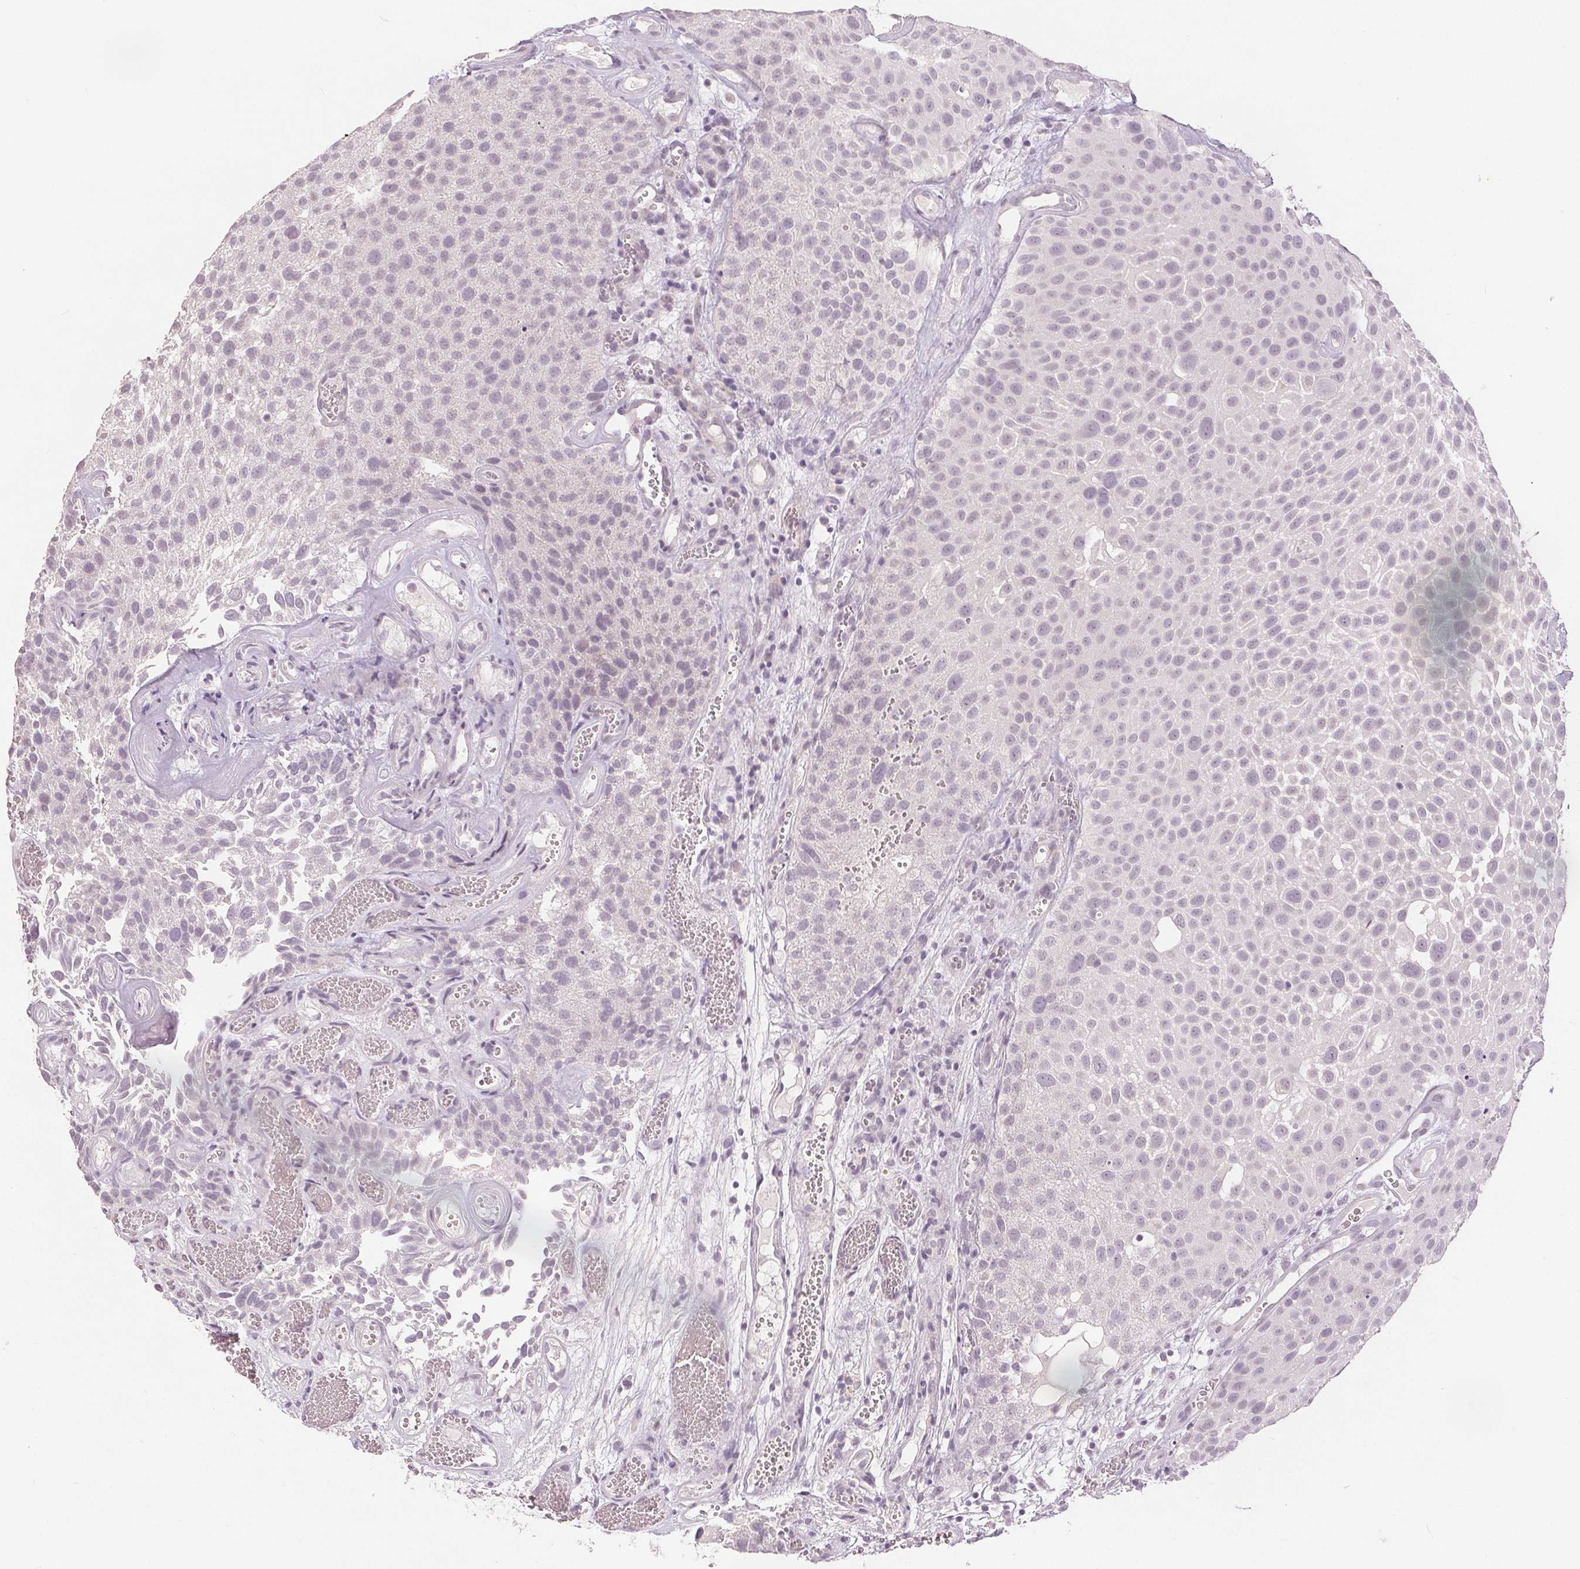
{"staining": {"intensity": "negative", "quantity": "none", "location": "none"}, "tissue": "urothelial cancer", "cell_type": "Tumor cells", "image_type": "cancer", "snomed": [{"axis": "morphology", "description": "Urothelial carcinoma, Low grade"}, {"axis": "topography", "description": "Urinary bladder"}], "caption": "Human urothelial cancer stained for a protein using IHC reveals no staining in tumor cells.", "gene": "SLC27A5", "patient": {"sex": "male", "age": 72}}